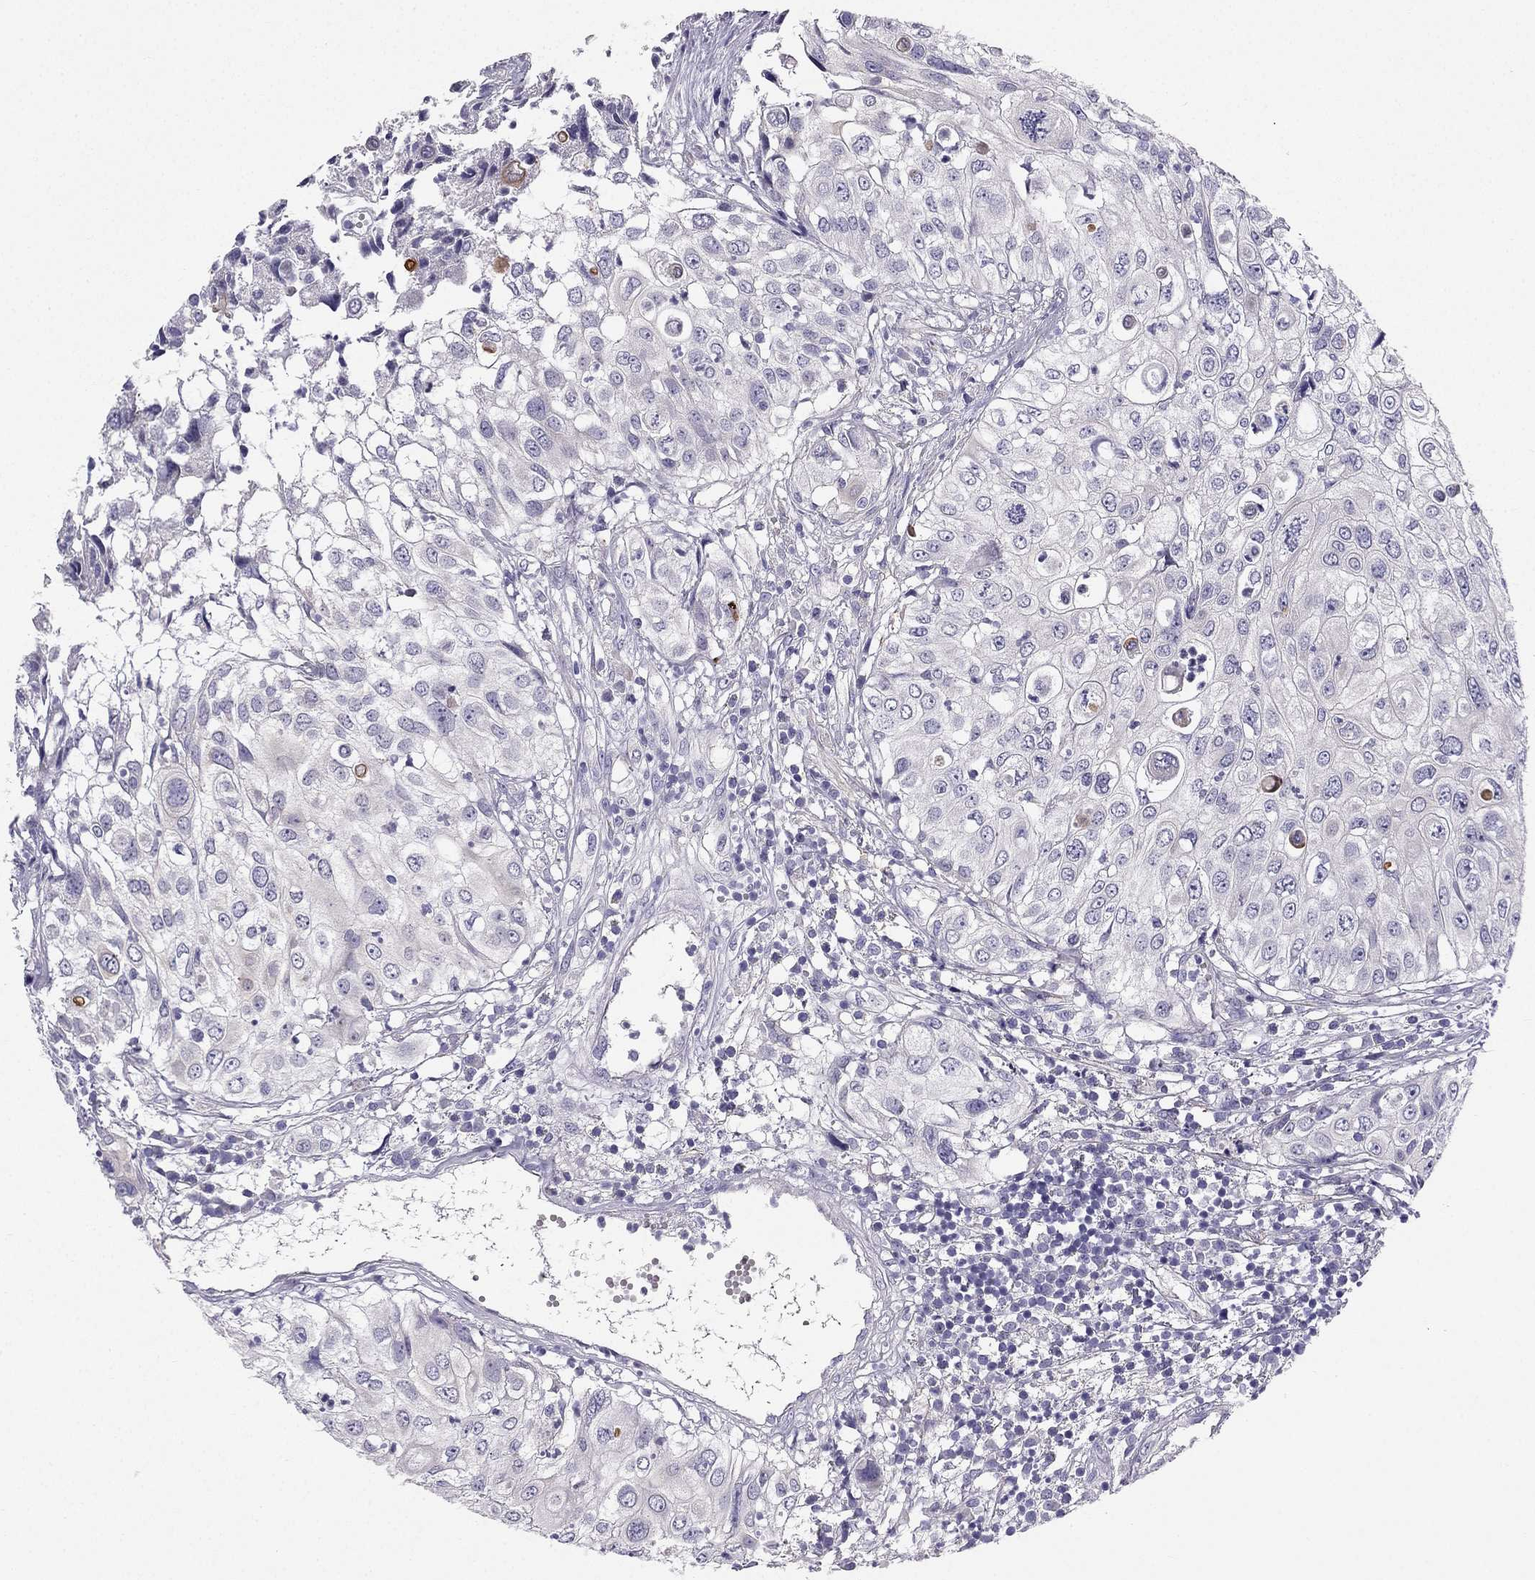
{"staining": {"intensity": "negative", "quantity": "none", "location": "none"}, "tissue": "urothelial cancer", "cell_type": "Tumor cells", "image_type": "cancer", "snomed": [{"axis": "morphology", "description": "Urothelial carcinoma, High grade"}, {"axis": "topography", "description": "Urinary bladder"}], "caption": "High power microscopy image of an IHC image of urothelial cancer, revealing no significant expression in tumor cells. Nuclei are stained in blue.", "gene": "SYT5", "patient": {"sex": "female", "age": 79}}